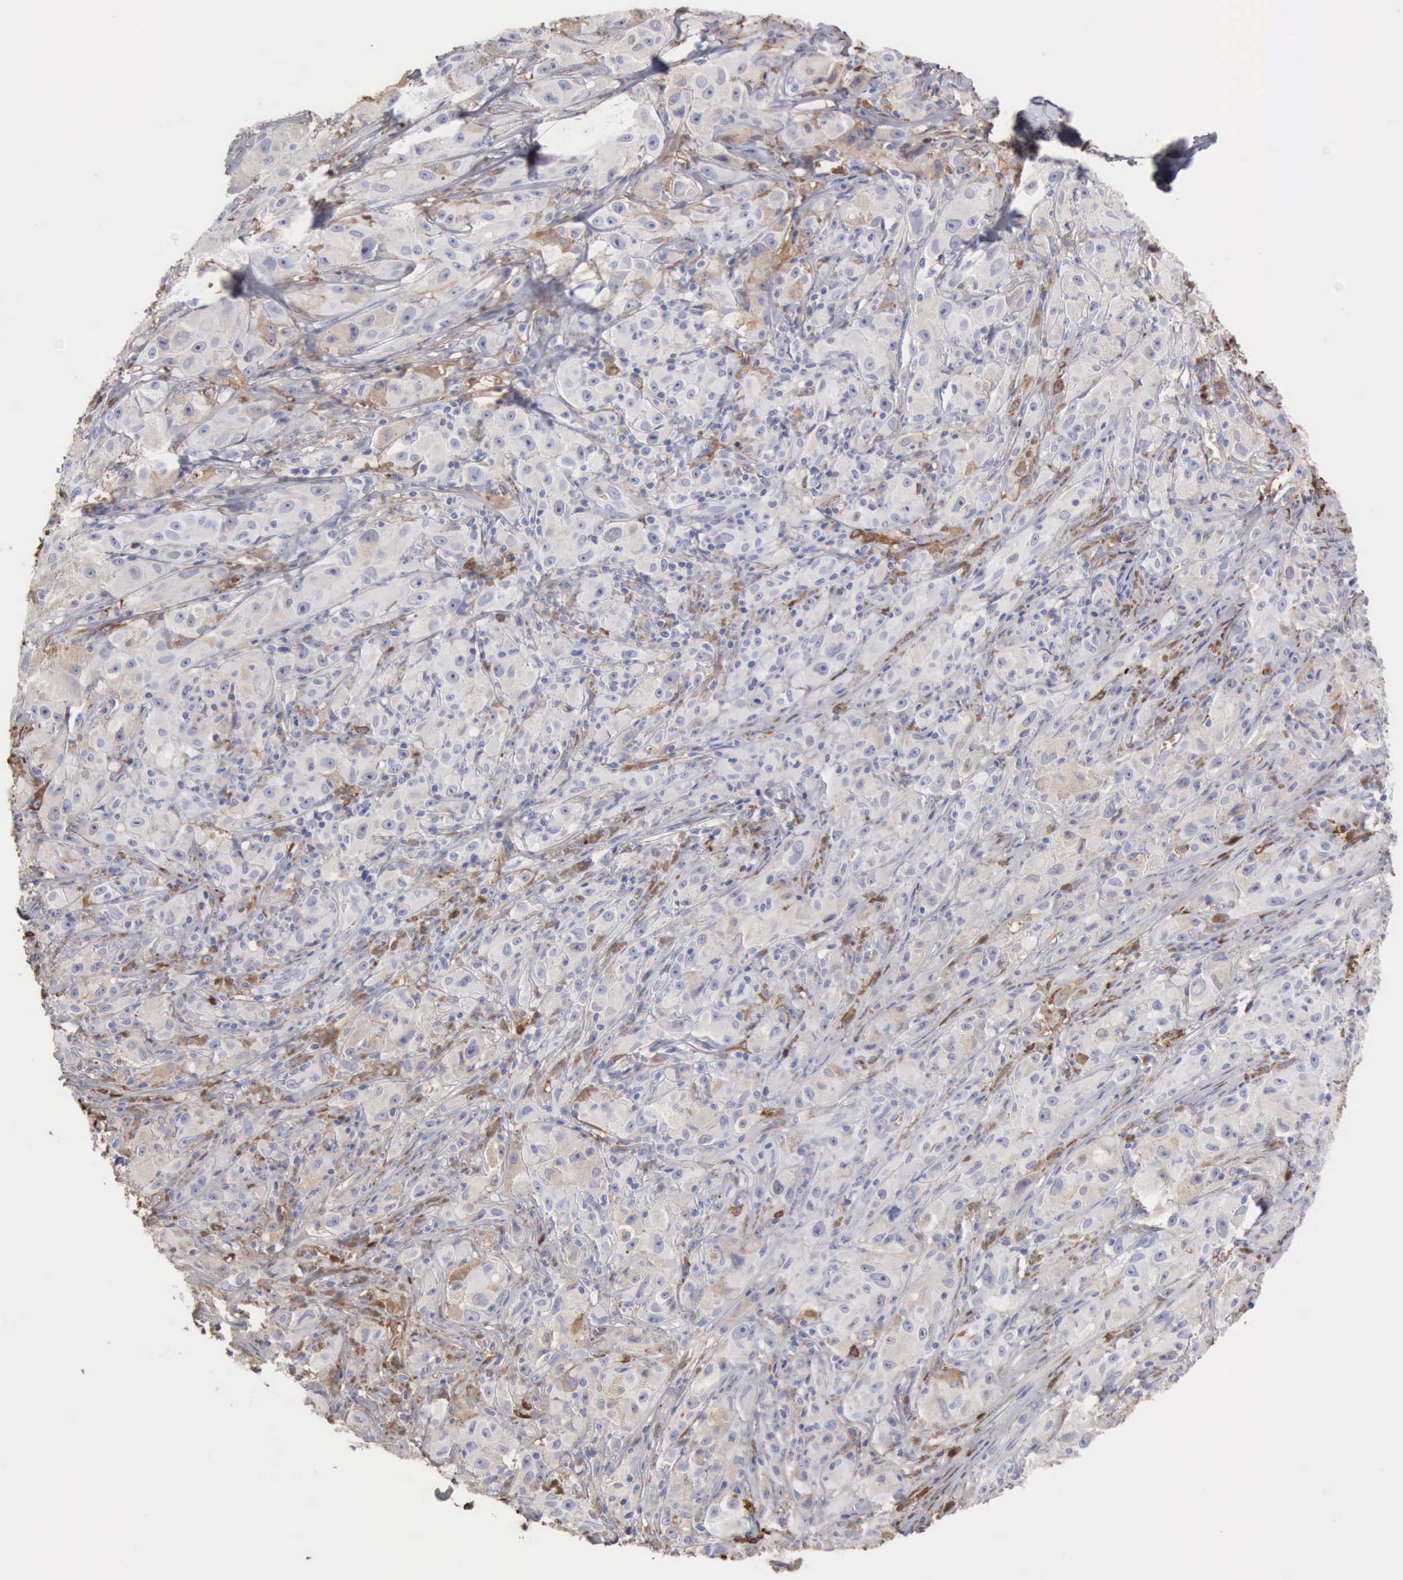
{"staining": {"intensity": "negative", "quantity": "none", "location": "none"}, "tissue": "melanoma", "cell_type": "Tumor cells", "image_type": "cancer", "snomed": [{"axis": "morphology", "description": "Malignant melanoma, NOS"}, {"axis": "topography", "description": "Skin"}], "caption": "The IHC micrograph has no significant staining in tumor cells of melanoma tissue.", "gene": "SERPINA1", "patient": {"sex": "male", "age": 56}}